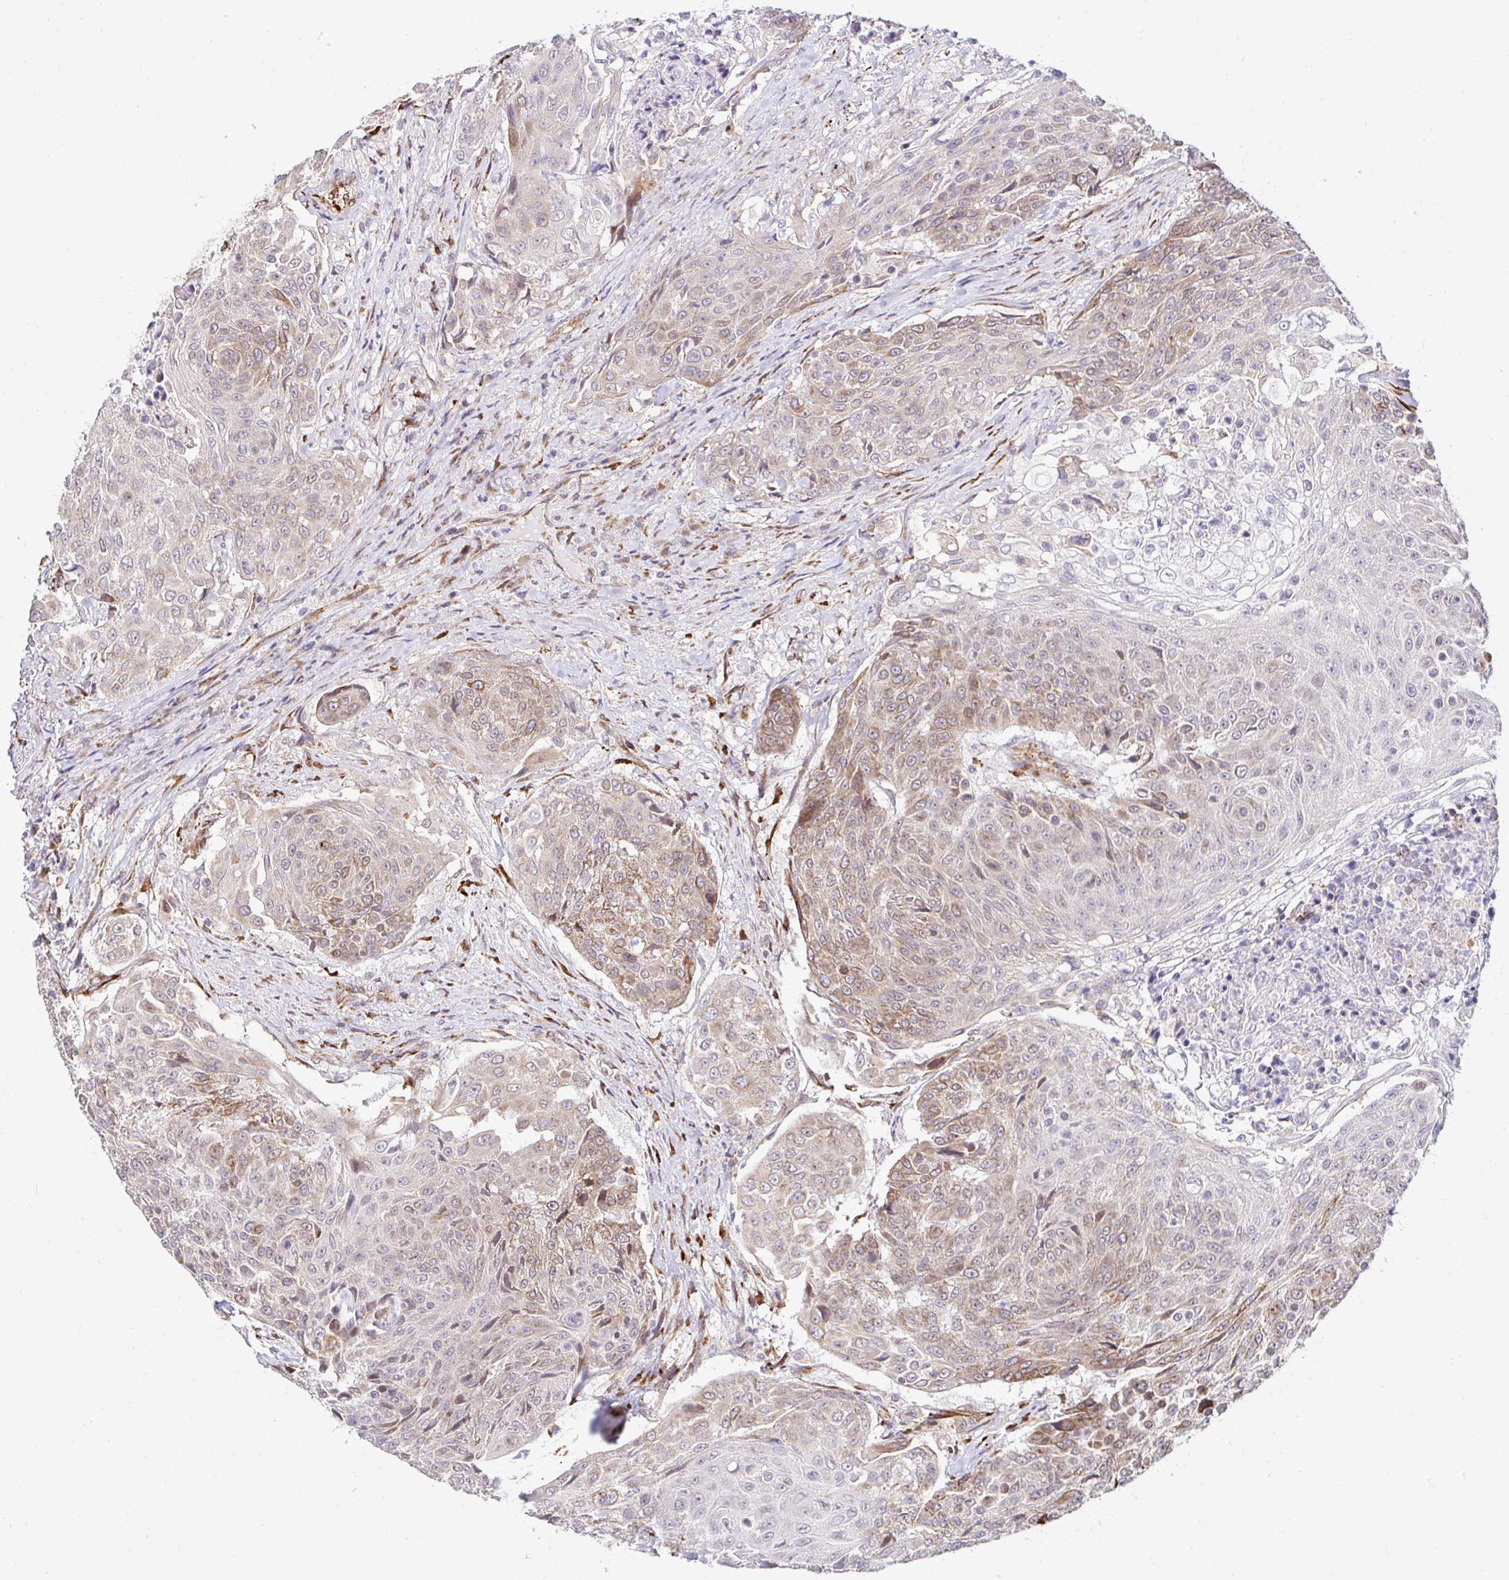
{"staining": {"intensity": "moderate", "quantity": "<25%", "location": "cytoplasmic/membranous"}, "tissue": "urothelial cancer", "cell_type": "Tumor cells", "image_type": "cancer", "snomed": [{"axis": "morphology", "description": "Urothelial carcinoma, High grade"}, {"axis": "topography", "description": "Urinary bladder"}], "caption": "Moderate cytoplasmic/membranous expression for a protein is identified in approximately <25% of tumor cells of urothelial cancer using immunohistochemistry (IHC).", "gene": "HPS1", "patient": {"sex": "female", "age": 63}}